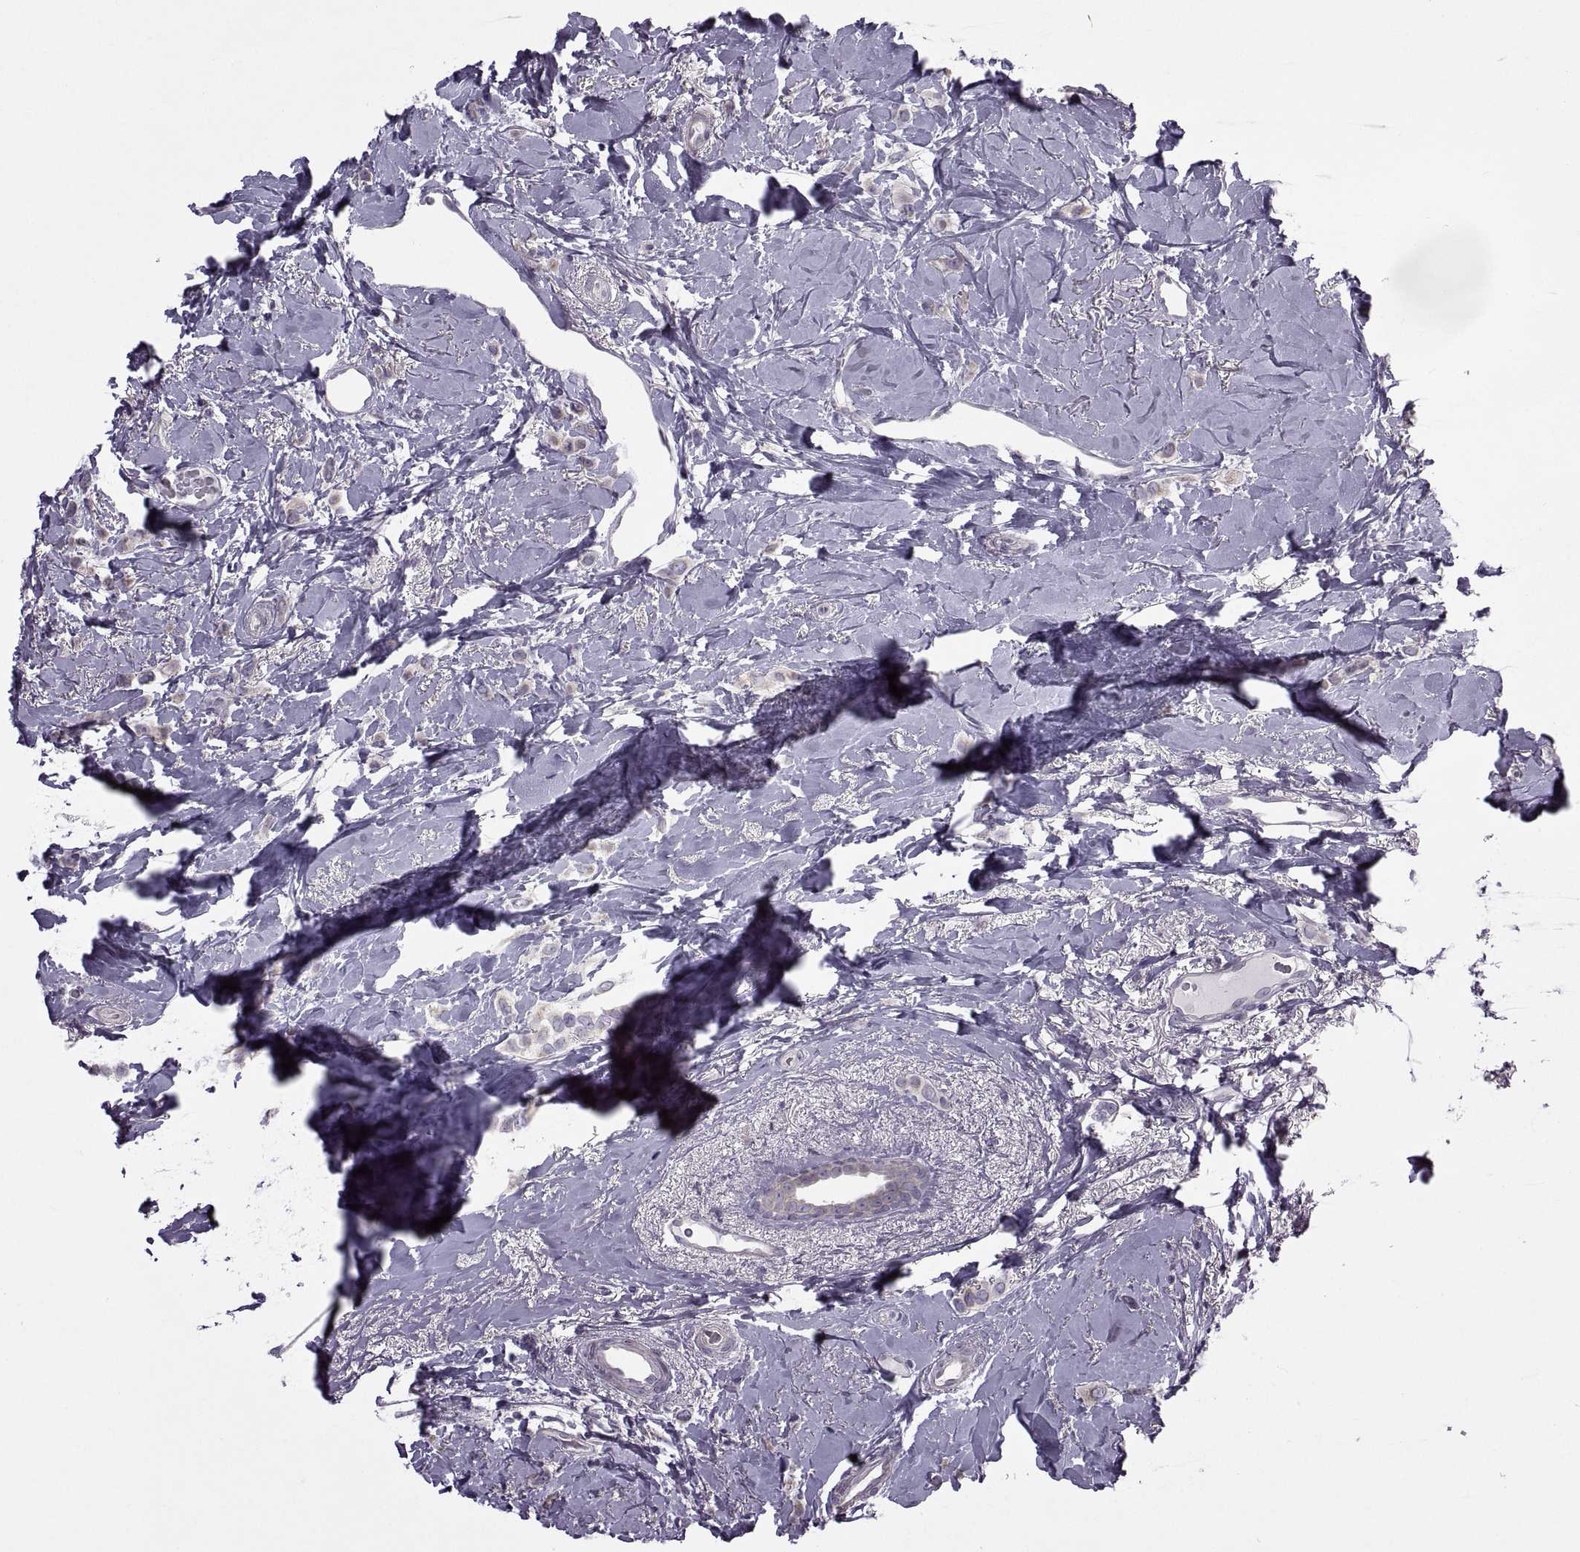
{"staining": {"intensity": "negative", "quantity": "none", "location": "none"}, "tissue": "breast cancer", "cell_type": "Tumor cells", "image_type": "cancer", "snomed": [{"axis": "morphology", "description": "Lobular carcinoma"}, {"axis": "topography", "description": "Breast"}], "caption": "There is no significant positivity in tumor cells of lobular carcinoma (breast). (DAB (3,3'-diaminobenzidine) immunohistochemistry with hematoxylin counter stain).", "gene": "RIPK4", "patient": {"sex": "female", "age": 66}}